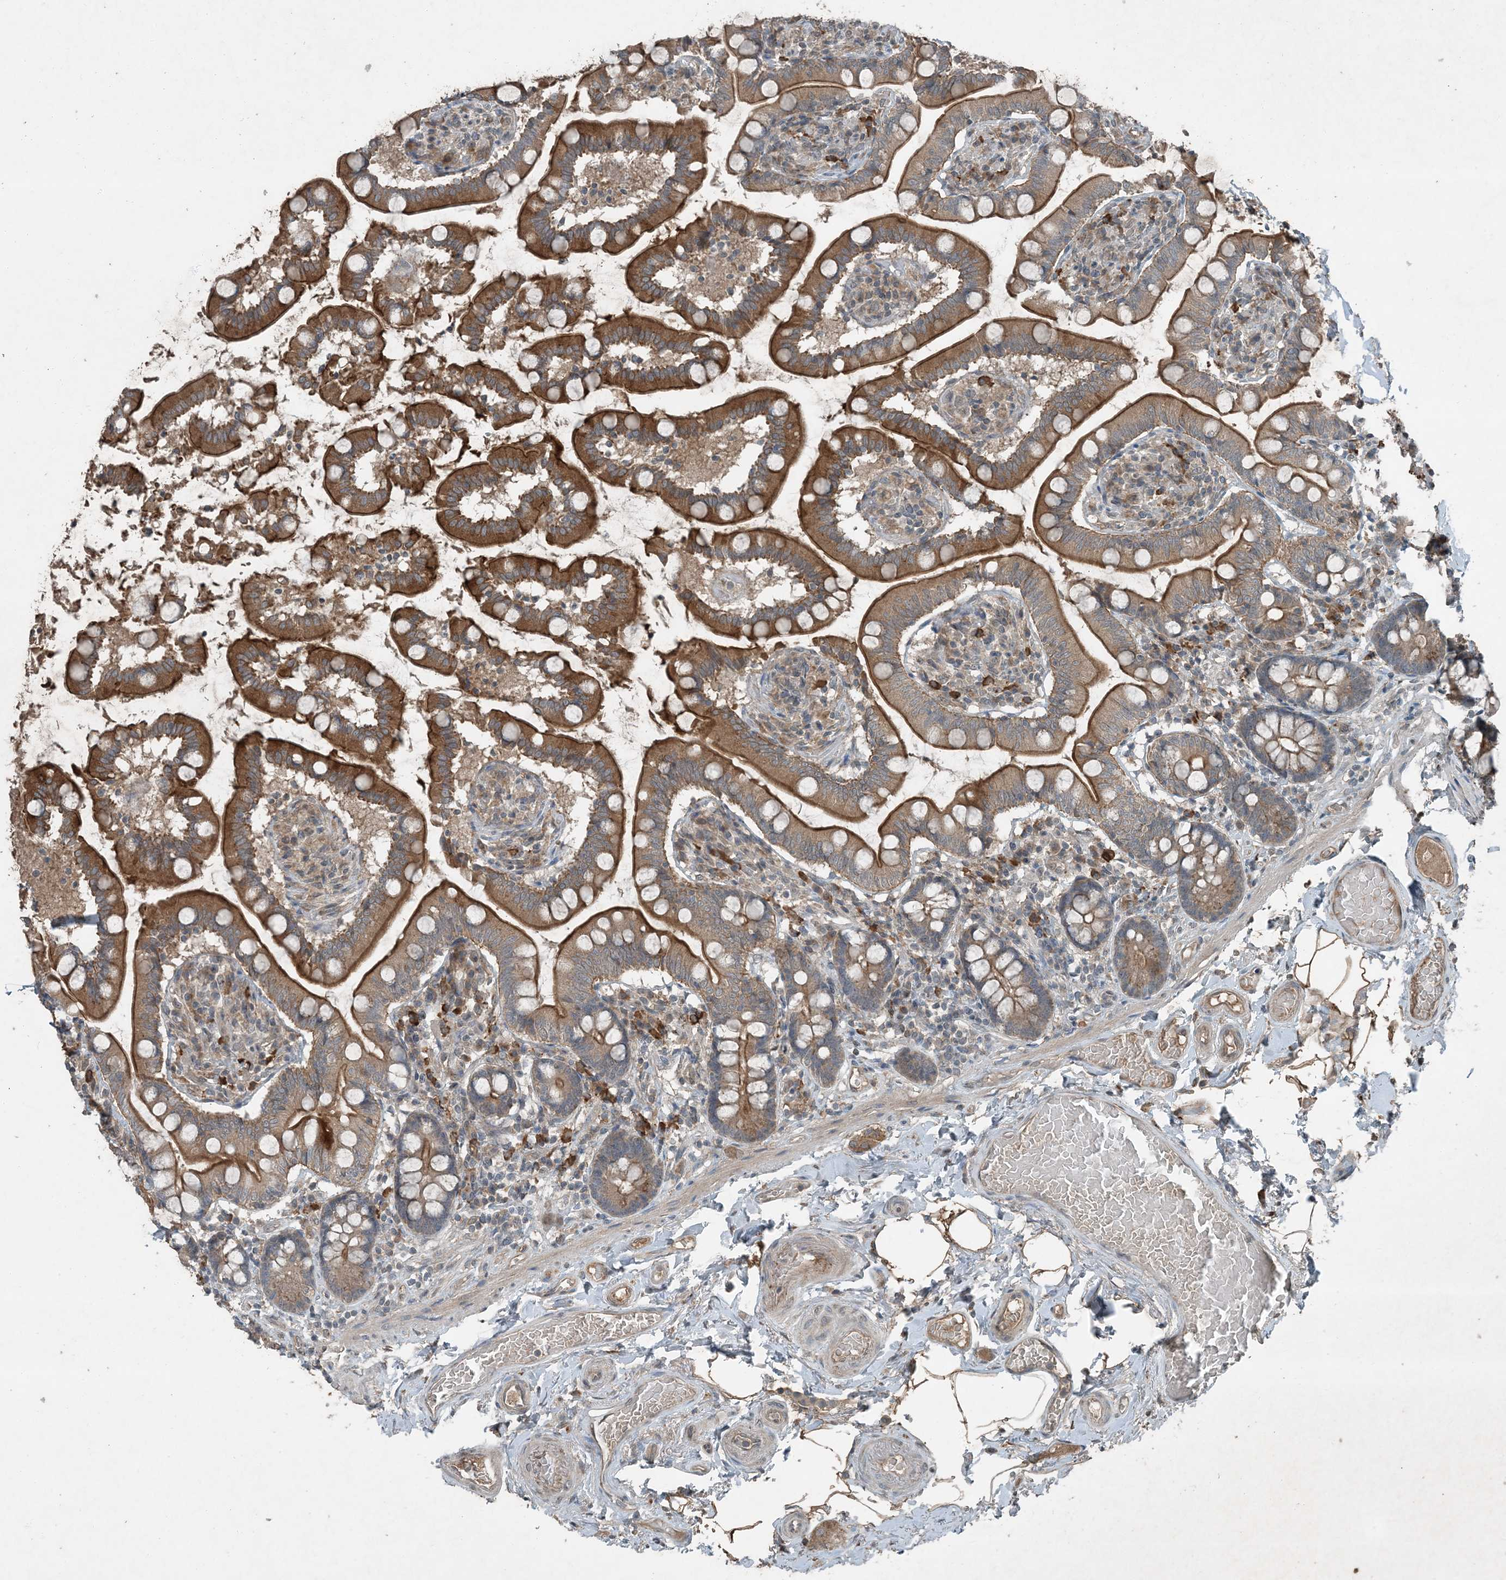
{"staining": {"intensity": "strong", "quantity": ">75%", "location": "cytoplasmic/membranous"}, "tissue": "small intestine", "cell_type": "Glandular cells", "image_type": "normal", "snomed": [{"axis": "morphology", "description": "Normal tissue, NOS"}, {"axis": "topography", "description": "Small intestine"}], "caption": "Immunohistochemical staining of benign small intestine exhibits strong cytoplasmic/membranous protein staining in about >75% of glandular cells. The protein is shown in brown color, while the nuclei are stained blue.", "gene": "MDN1", "patient": {"sex": "female", "age": 64}}